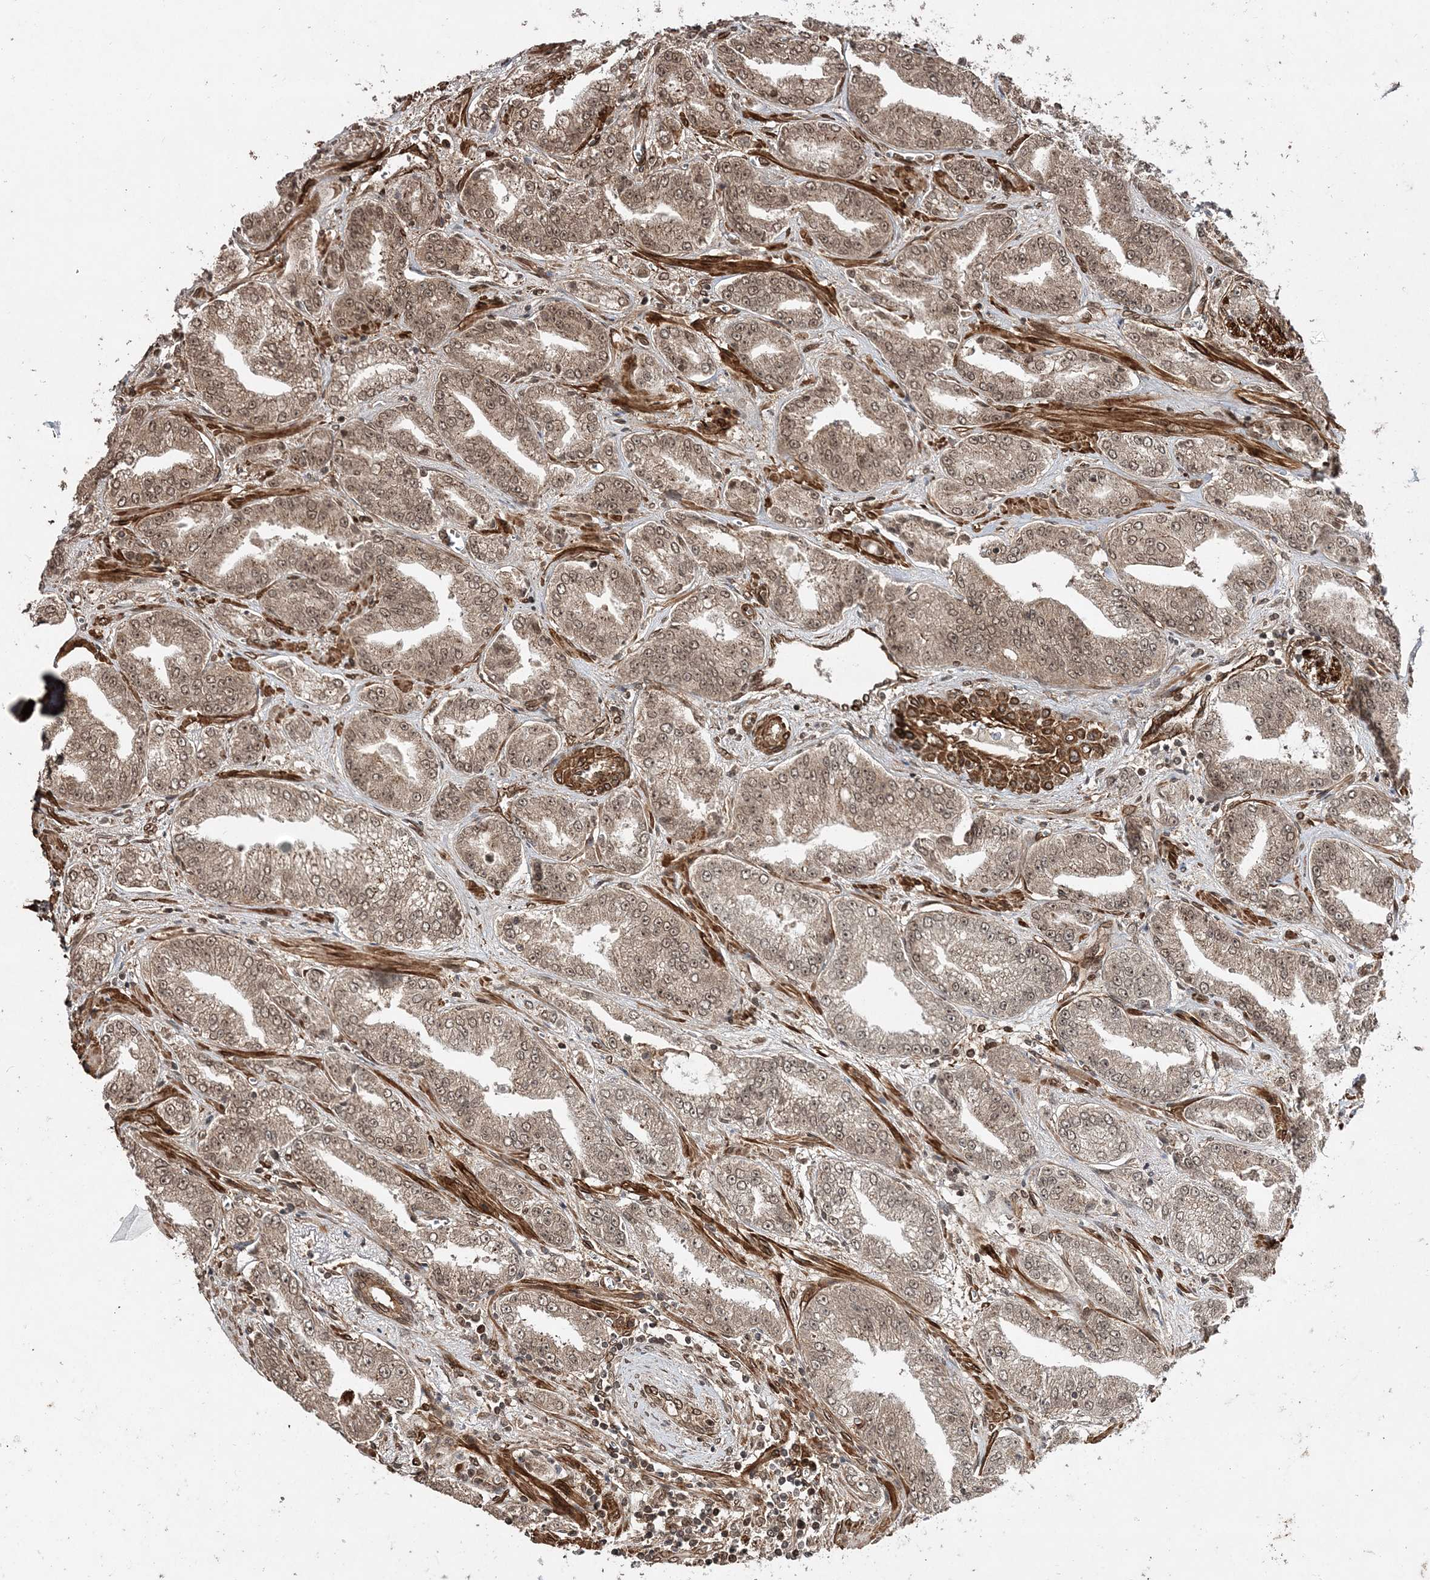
{"staining": {"intensity": "weak", "quantity": "25%-75%", "location": "cytoplasmic/membranous,nuclear"}, "tissue": "prostate cancer", "cell_type": "Tumor cells", "image_type": "cancer", "snomed": [{"axis": "morphology", "description": "Adenocarcinoma, High grade"}, {"axis": "topography", "description": "Prostate"}], "caption": "Immunohistochemistry (DAB) staining of human prostate adenocarcinoma (high-grade) demonstrates weak cytoplasmic/membranous and nuclear protein positivity in about 25%-75% of tumor cells. The protein is stained brown, and the nuclei are stained in blue (DAB (3,3'-diaminobenzidine) IHC with brightfield microscopy, high magnification).", "gene": "ETAA1", "patient": {"sex": "male", "age": 71}}